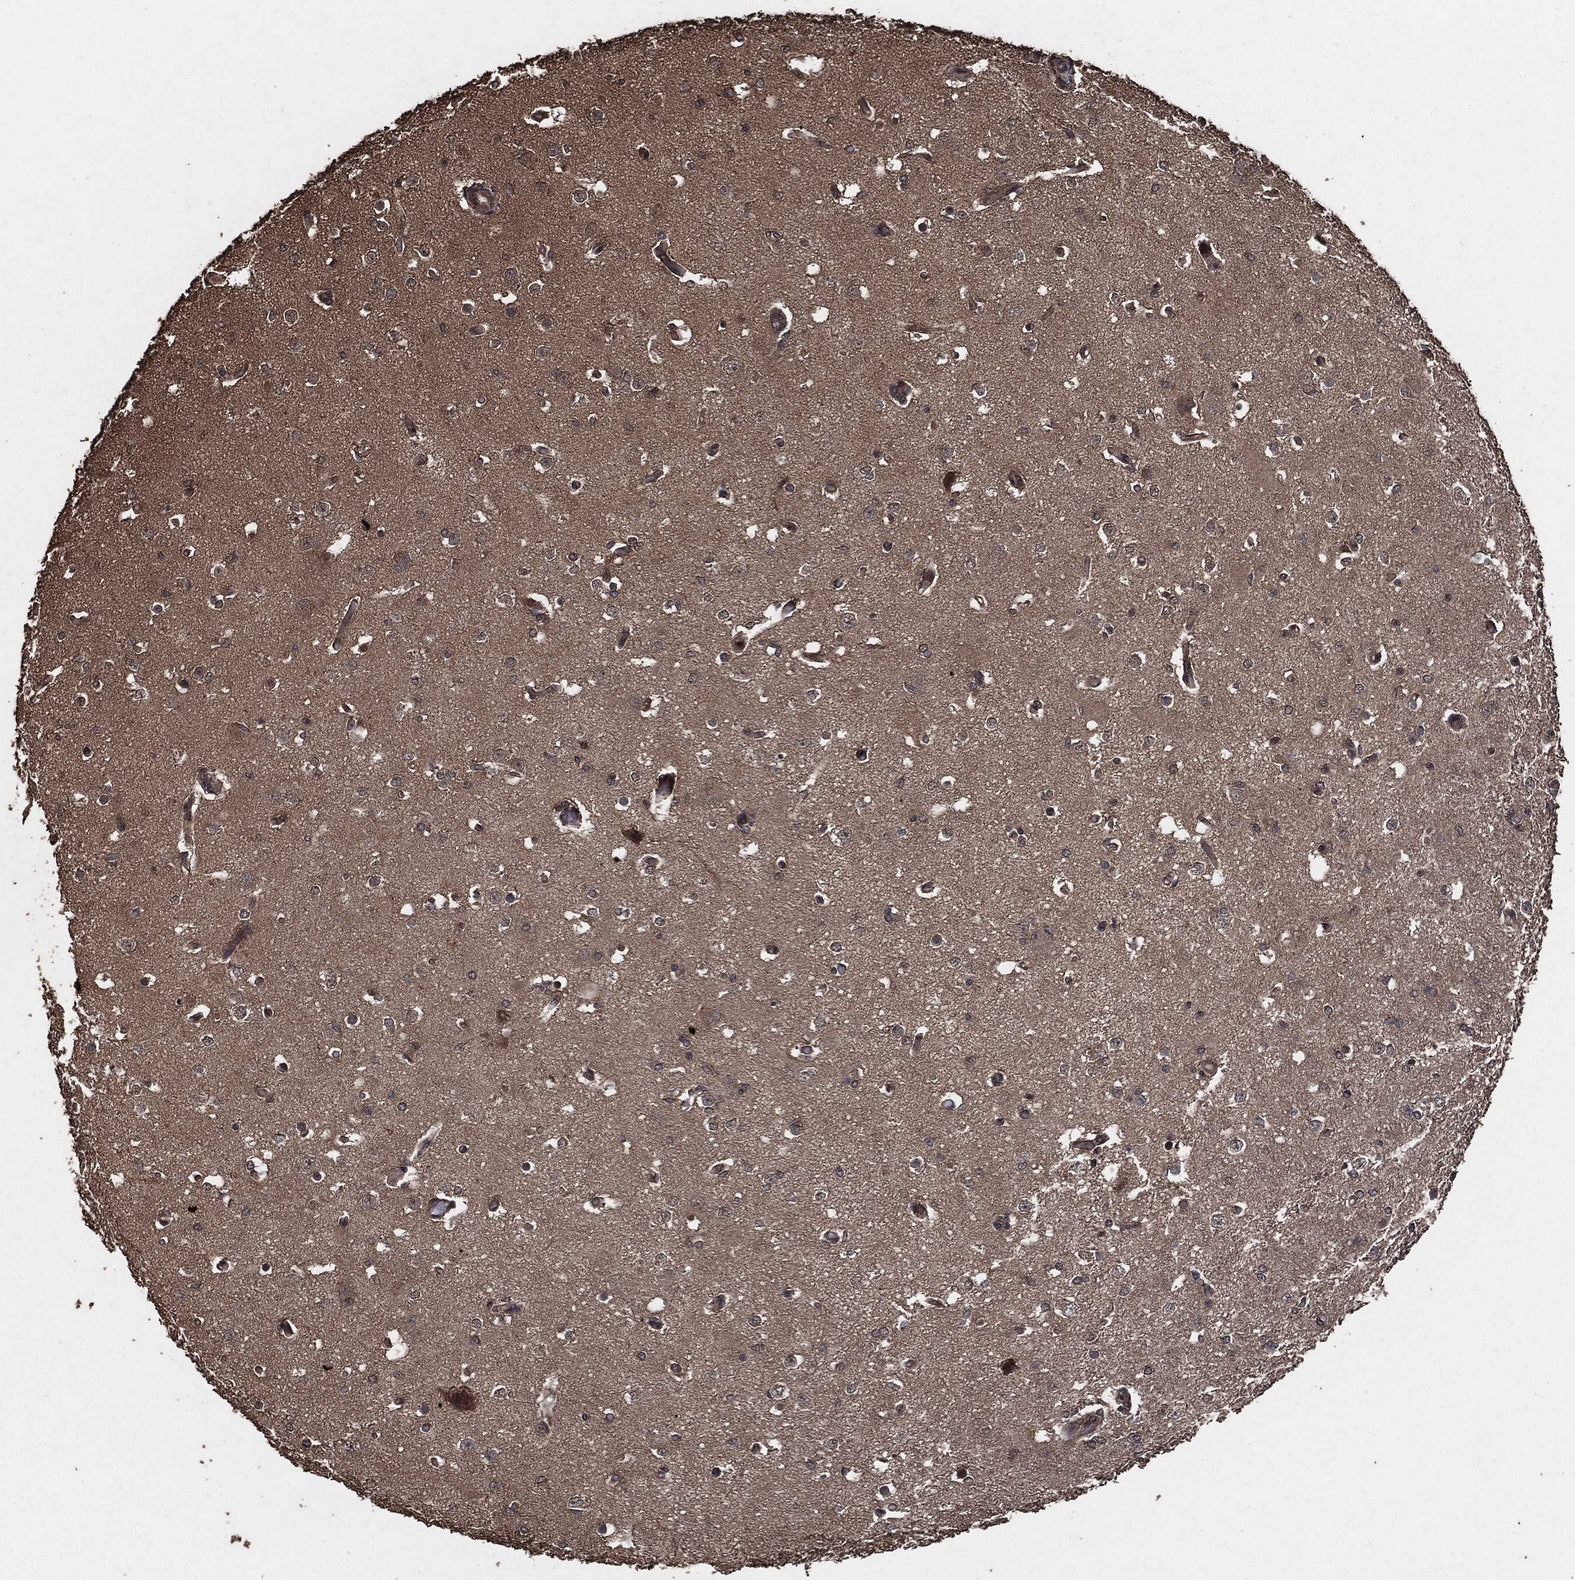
{"staining": {"intensity": "negative", "quantity": "none", "location": "none"}, "tissue": "cerebral cortex", "cell_type": "Endothelial cells", "image_type": "normal", "snomed": [{"axis": "morphology", "description": "Normal tissue, NOS"}, {"axis": "morphology", "description": "Inflammation, NOS"}, {"axis": "topography", "description": "Cerebral cortex"}], "caption": "Photomicrograph shows no protein staining in endothelial cells of benign cerebral cortex. (DAB (3,3'-diaminobenzidine) immunohistochemistry (IHC) visualized using brightfield microscopy, high magnification).", "gene": "AKT1S1", "patient": {"sex": "male", "age": 6}}